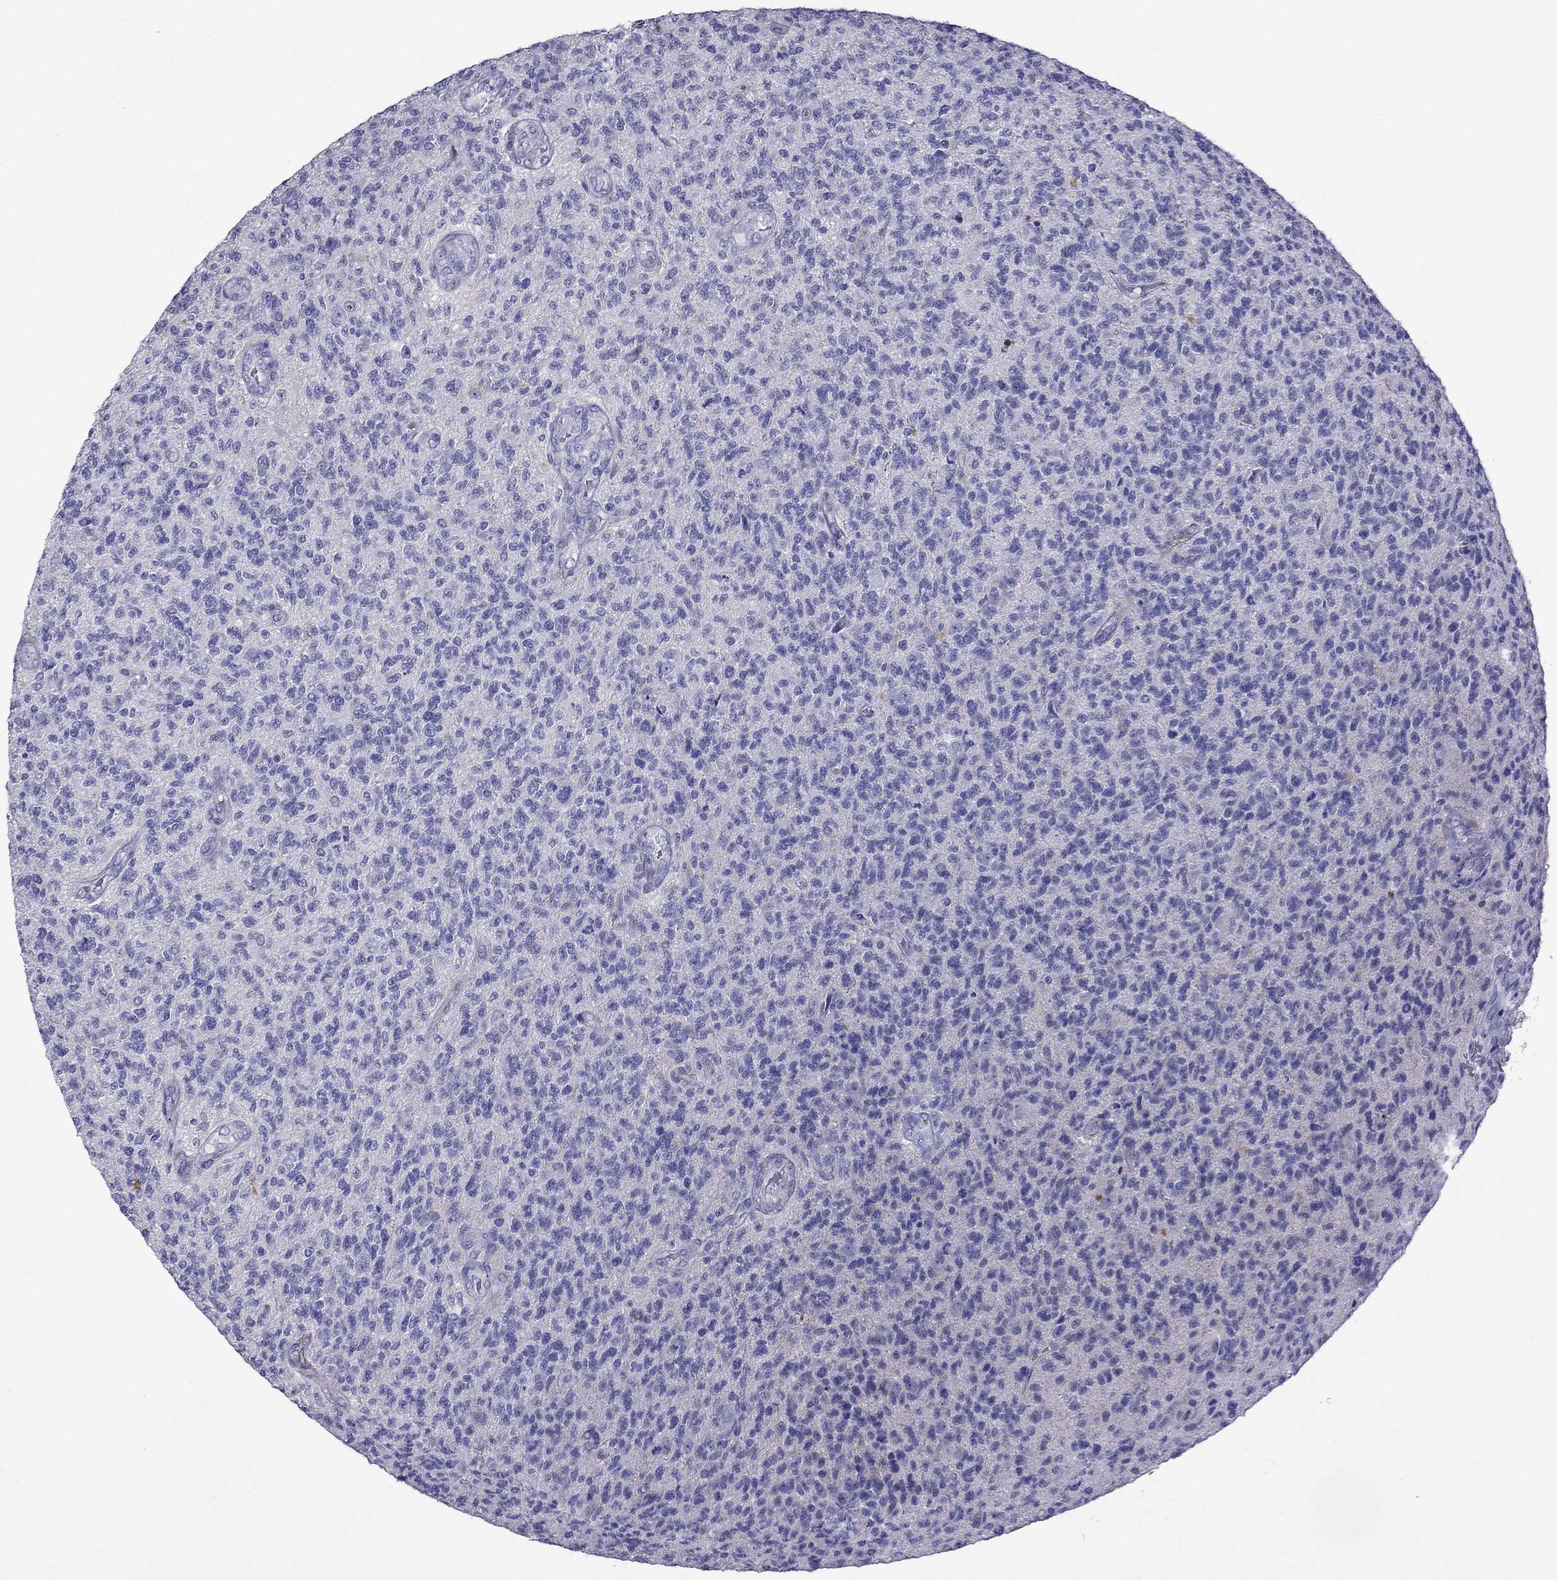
{"staining": {"intensity": "negative", "quantity": "none", "location": "none"}, "tissue": "glioma", "cell_type": "Tumor cells", "image_type": "cancer", "snomed": [{"axis": "morphology", "description": "Glioma, malignant, High grade"}, {"axis": "topography", "description": "Brain"}], "caption": "This is an immunohistochemistry micrograph of high-grade glioma (malignant). There is no expression in tumor cells.", "gene": "TDRD1", "patient": {"sex": "male", "age": 56}}